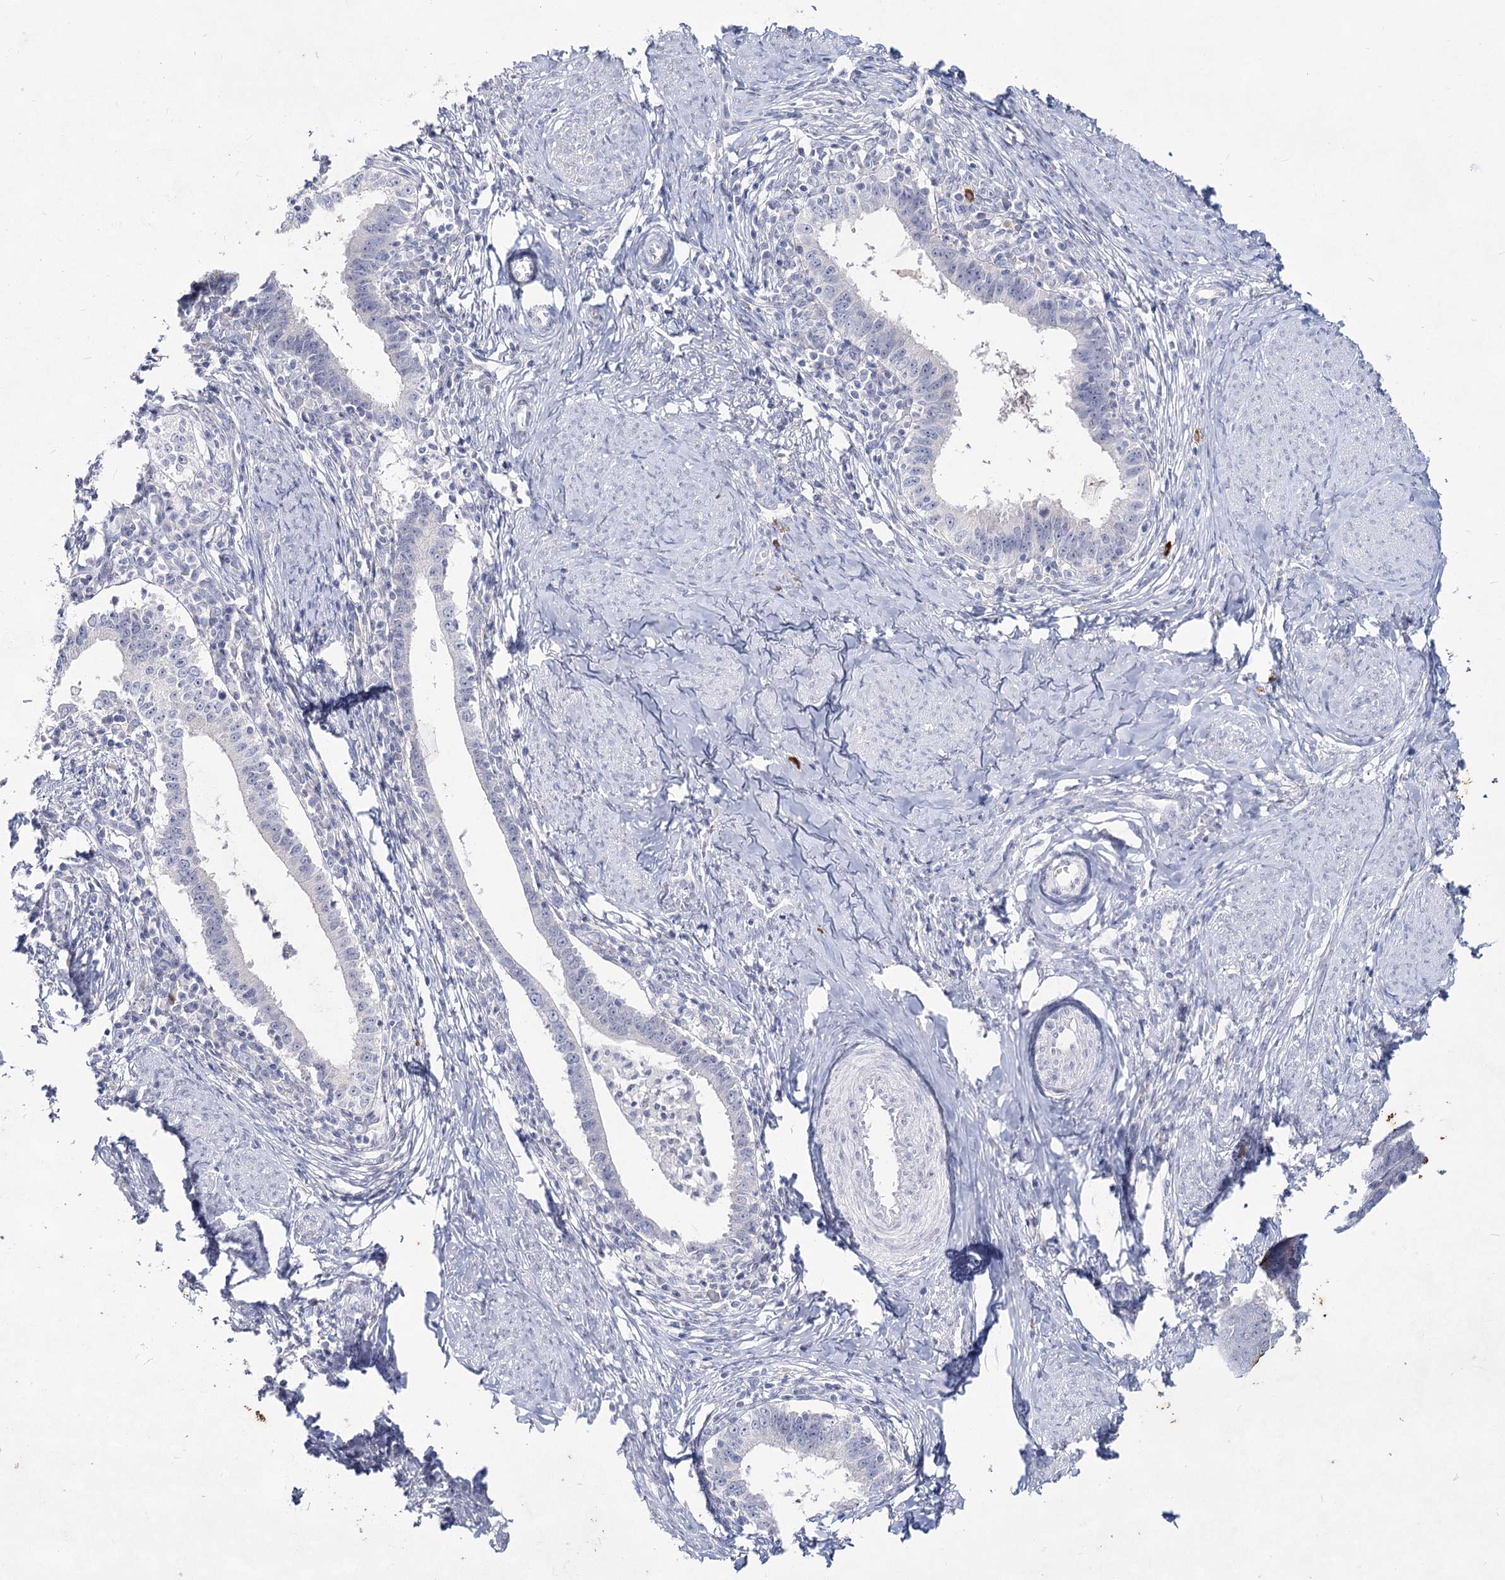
{"staining": {"intensity": "negative", "quantity": "none", "location": "none"}, "tissue": "cervical cancer", "cell_type": "Tumor cells", "image_type": "cancer", "snomed": [{"axis": "morphology", "description": "Adenocarcinoma, NOS"}, {"axis": "topography", "description": "Cervix"}], "caption": "This is an immunohistochemistry (IHC) photomicrograph of human cervical cancer (adenocarcinoma). There is no positivity in tumor cells.", "gene": "CCDC73", "patient": {"sex": "female", "age": 36}}